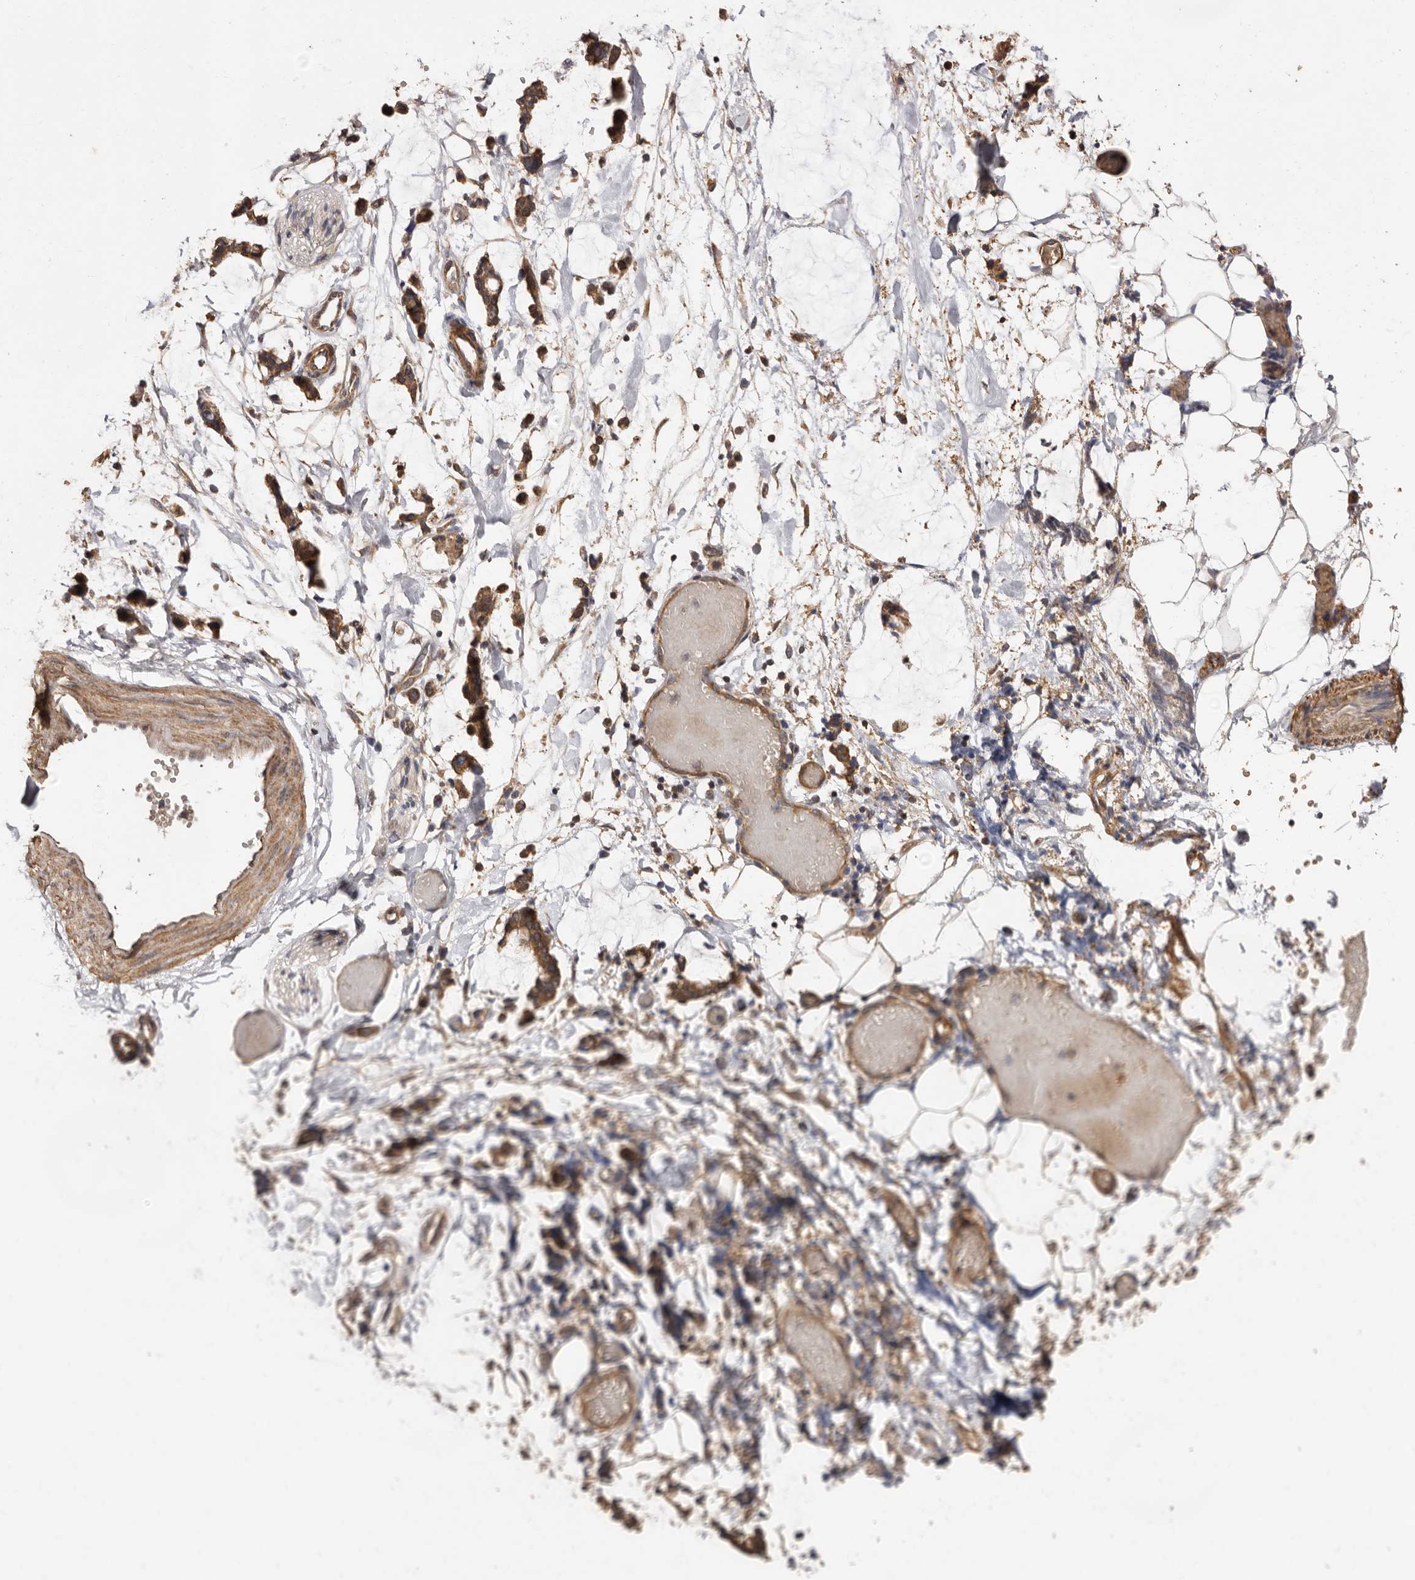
{"staining": {"intensity": "moderate", "quantity": ">75%", "location": "cytoplasmic/membranous"}, "tissue": "adipose tissue", "cell_type": "Adipocytes", "image_type": "normal", "snomed": [{"axis": "morphology", "description": "Normal tissue, NOS"}, {"axis": "morphology", "description": "Adenocarcinoma, NOS"}, {"axis": "topography", "description": "Smooth muscle"}, {"axis": "topography", "description": "Colon"}], "caption": "Protein positivity by immunohistochemistry displays moderate cytoplasmic/membranous expression in approximately >75% of adipocytes in unremarkable adipose tissue. (brown staining indicates protein expression, while blue staining denotes nuclei).", "gene": "COQ8B", "patient": {"sex": "male", "age": 14}}